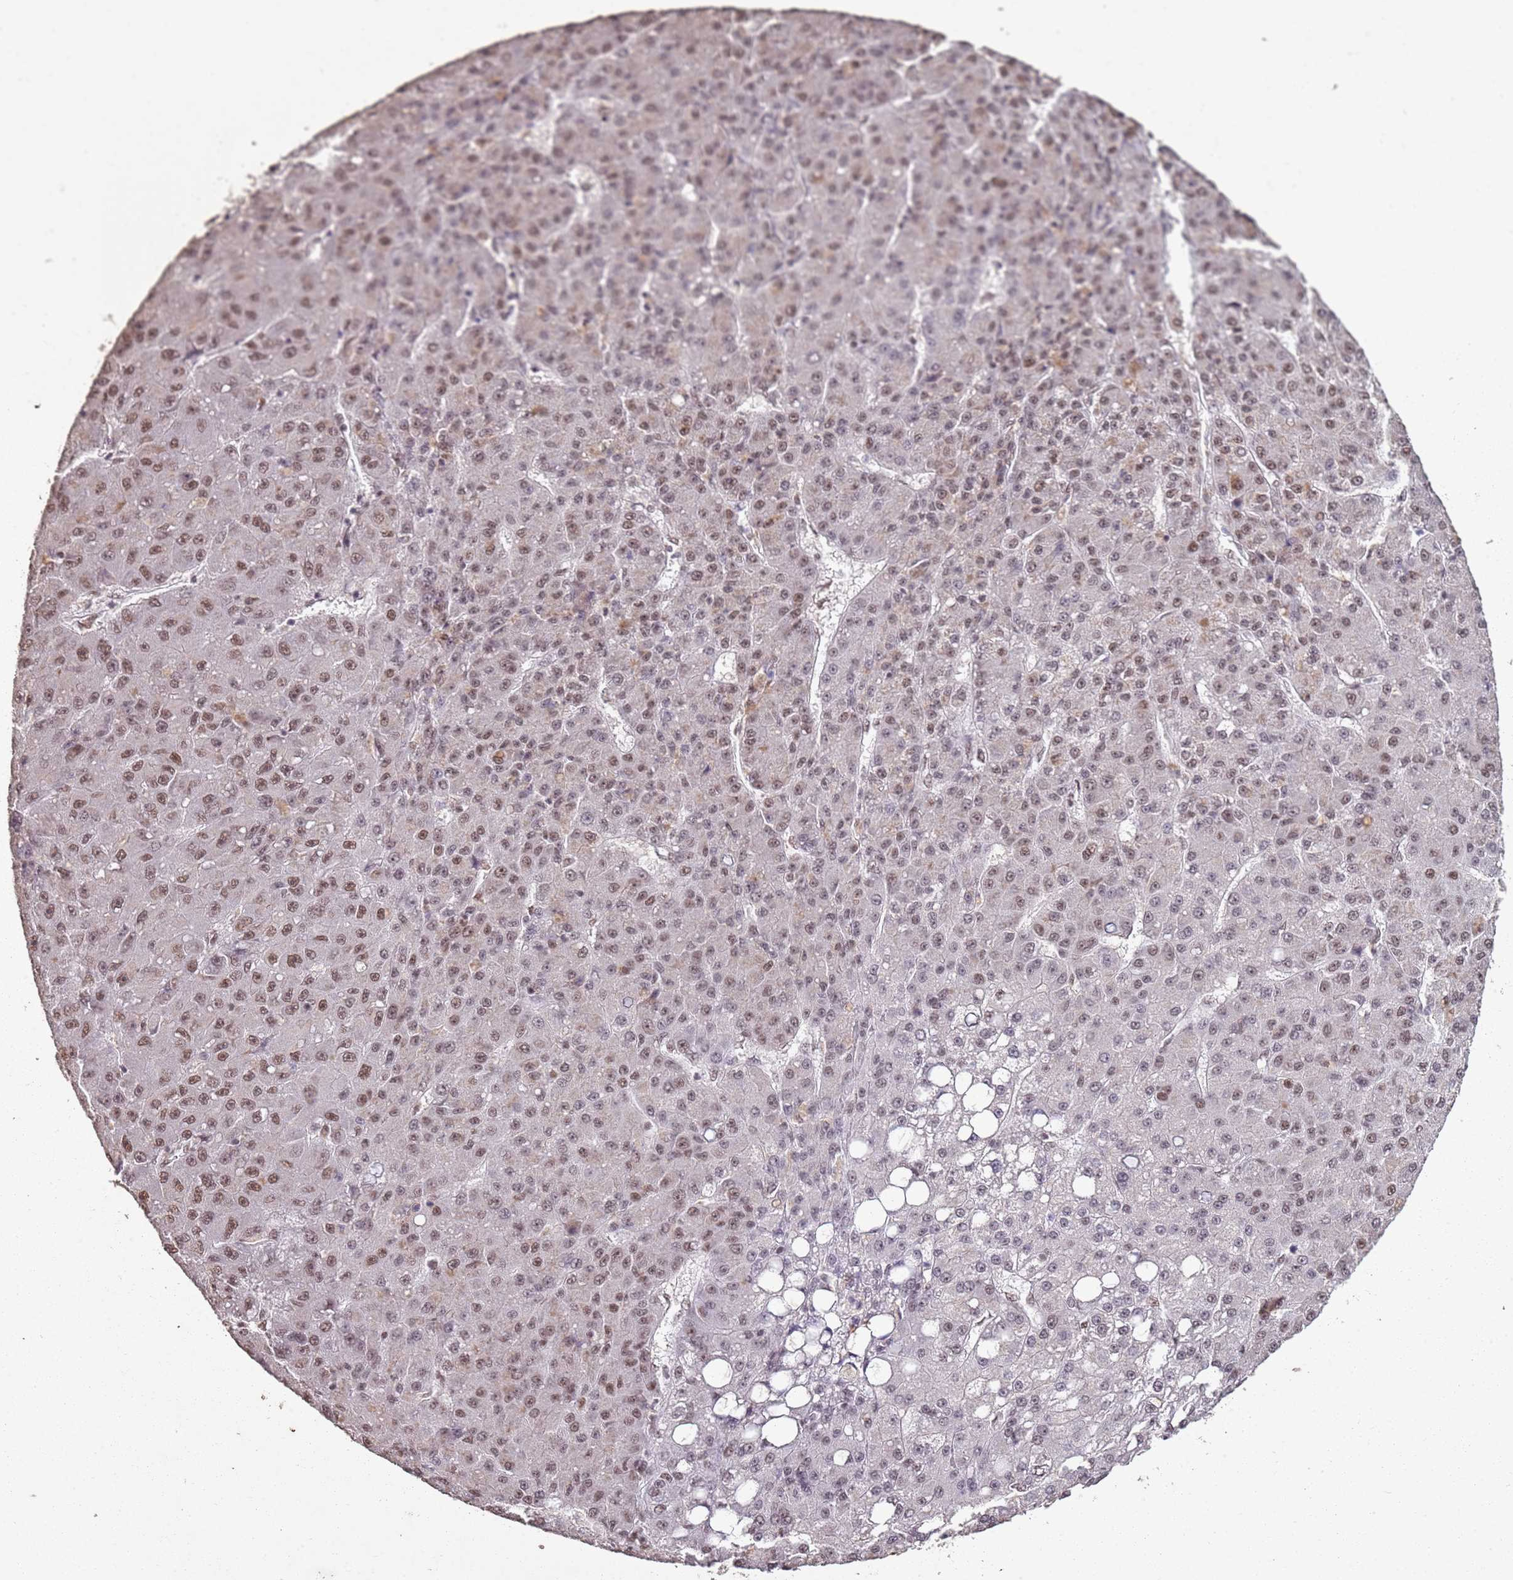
{"staining": {"intensity": "moderate", "quantity": ">75%", "location": "nuclear"}, "tissue": "liver cancer", "cell_type": "Tumor cells", "image_type": "cancer", "snomed": [{"axis": "morphology", "description": "Carcinoma, Hepatocellular, NOS"}, {"axis": "topography", "description": "Liver"}], "caption": "High-power microscopy captured an immunohistochemistry photomicrograph of liver cancer, revealing moderate nuclear positivity in about >75% of tumor cells.", "gene": "ARL14EP", "patient": {"sex": "male", "age": 67}}